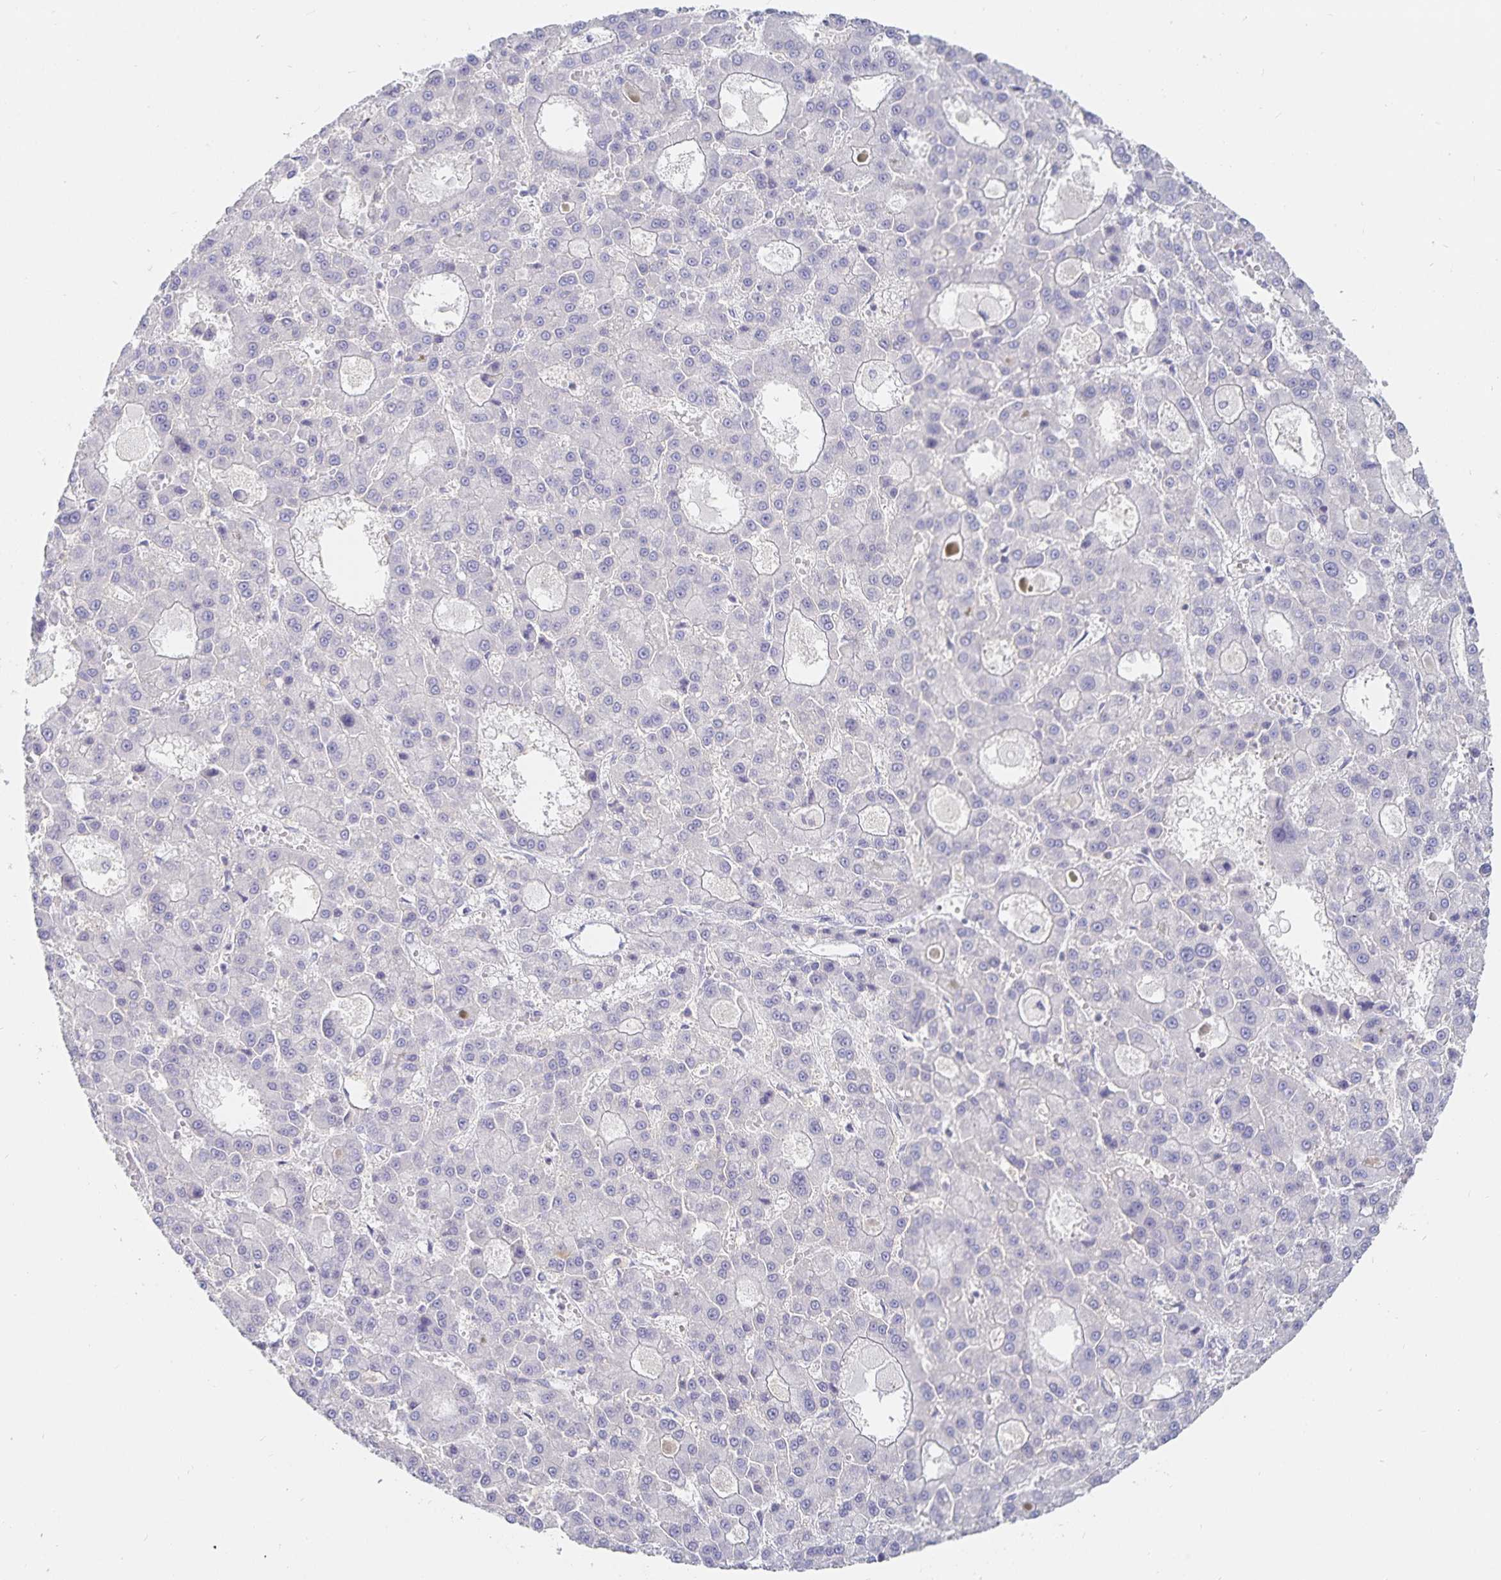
{"staining": {"intensity": "negative", "quantity": "none", "location": "none"}, "tissue": "liver cancer", "cell_type": "Tumor cells", "image_type": "cancer", "snomed": [{"axis": "morphology", "description": "Carcinoma, Hepatocellular, NOS"}, {"axis": "topography", "description": "Liver"}], "caption": "DAB immunohistochemical staining of human liver cancer (hepatocellular carcinoma) shows no significant positivity in tumor cells. Brightfield microscopy of immunohistochemistry stained with DAB (brown) and hematoxylin (blue), captured at high magnification.", "gene": "SFTPA1", "patient": {"sex": "male", "age": 70}}